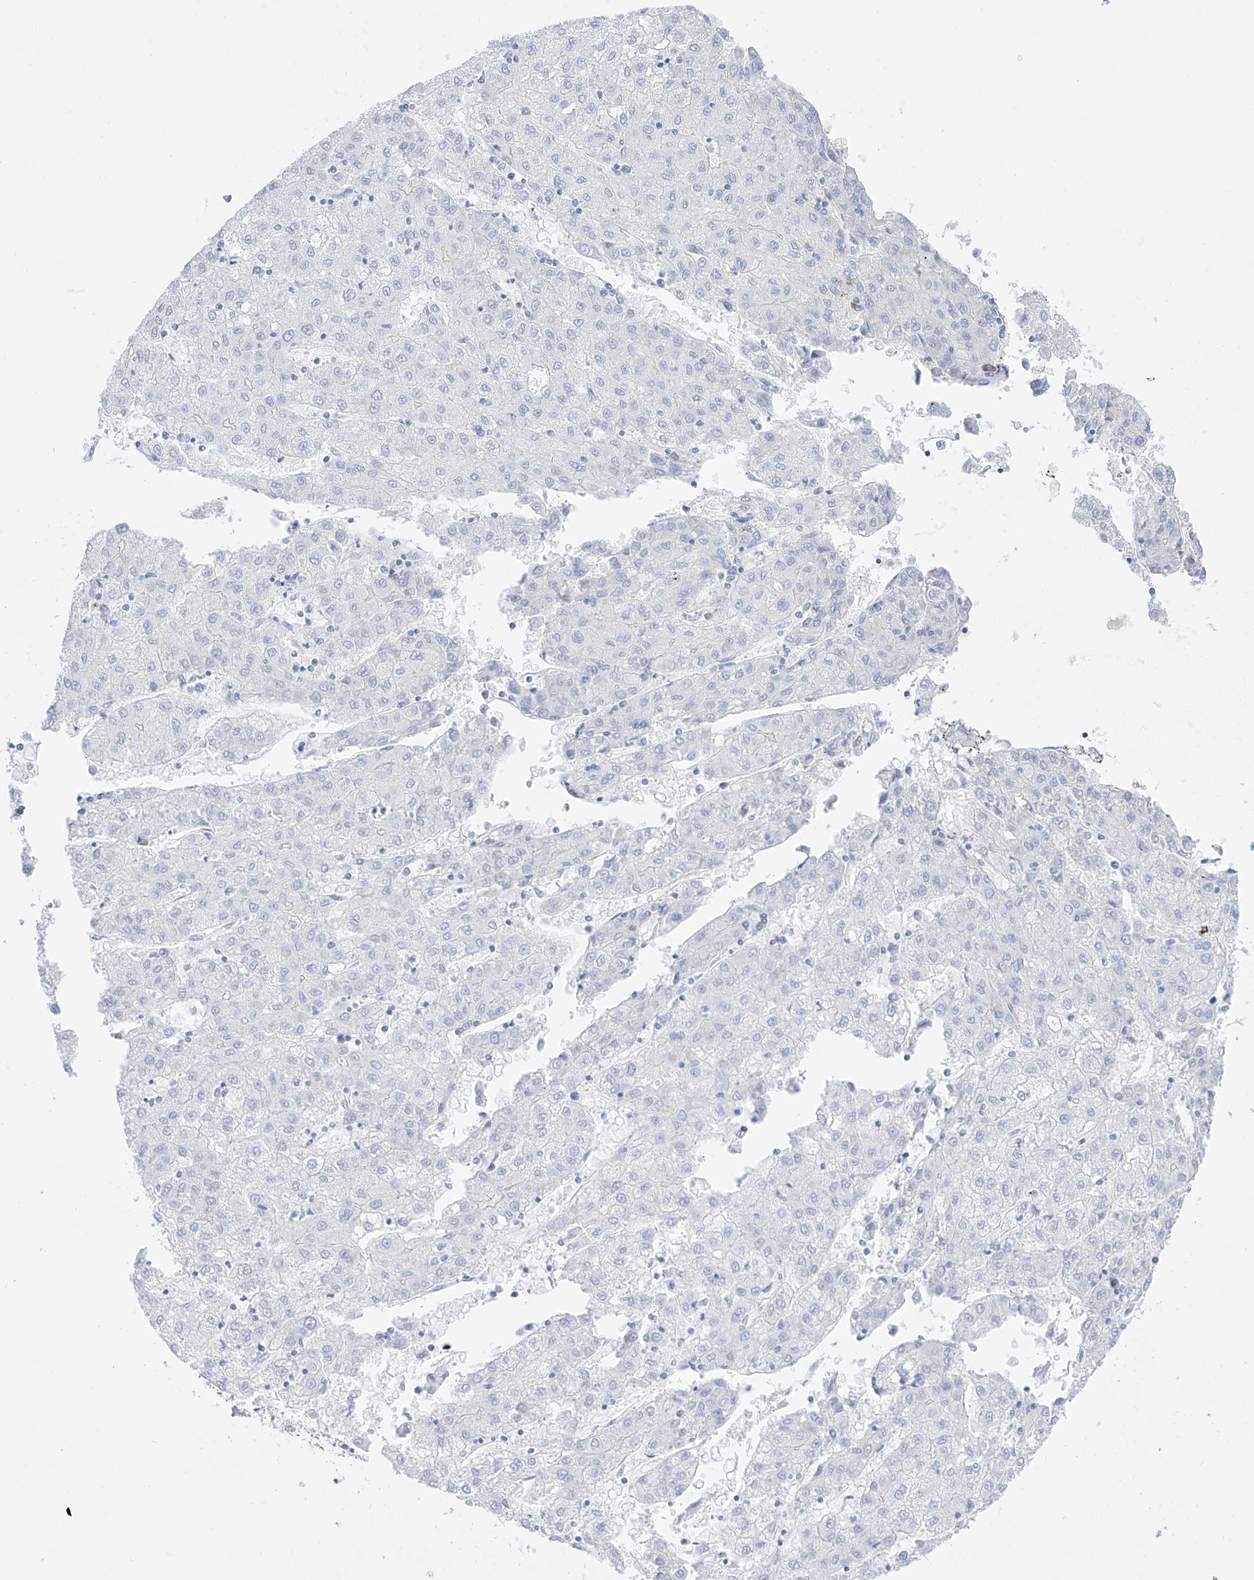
{"staining": {"intensity": "negative", "quantity": "none", "location": "none"}, "tissue": "liver cancer", "cell_type": "Tumor cells", "image_type": "cancer", "snomed": [{"axis": "morphology", "description": "Carcinoma, Hepatocellular, NOS"}, {"axis": "topography", "description": "Liver"}], "caption": "Tumor cells show no significant positivity in liver hepatocellular carcinoma.", "gene": "TRPC7", "patient": {"sex": "male", "age": 72}}